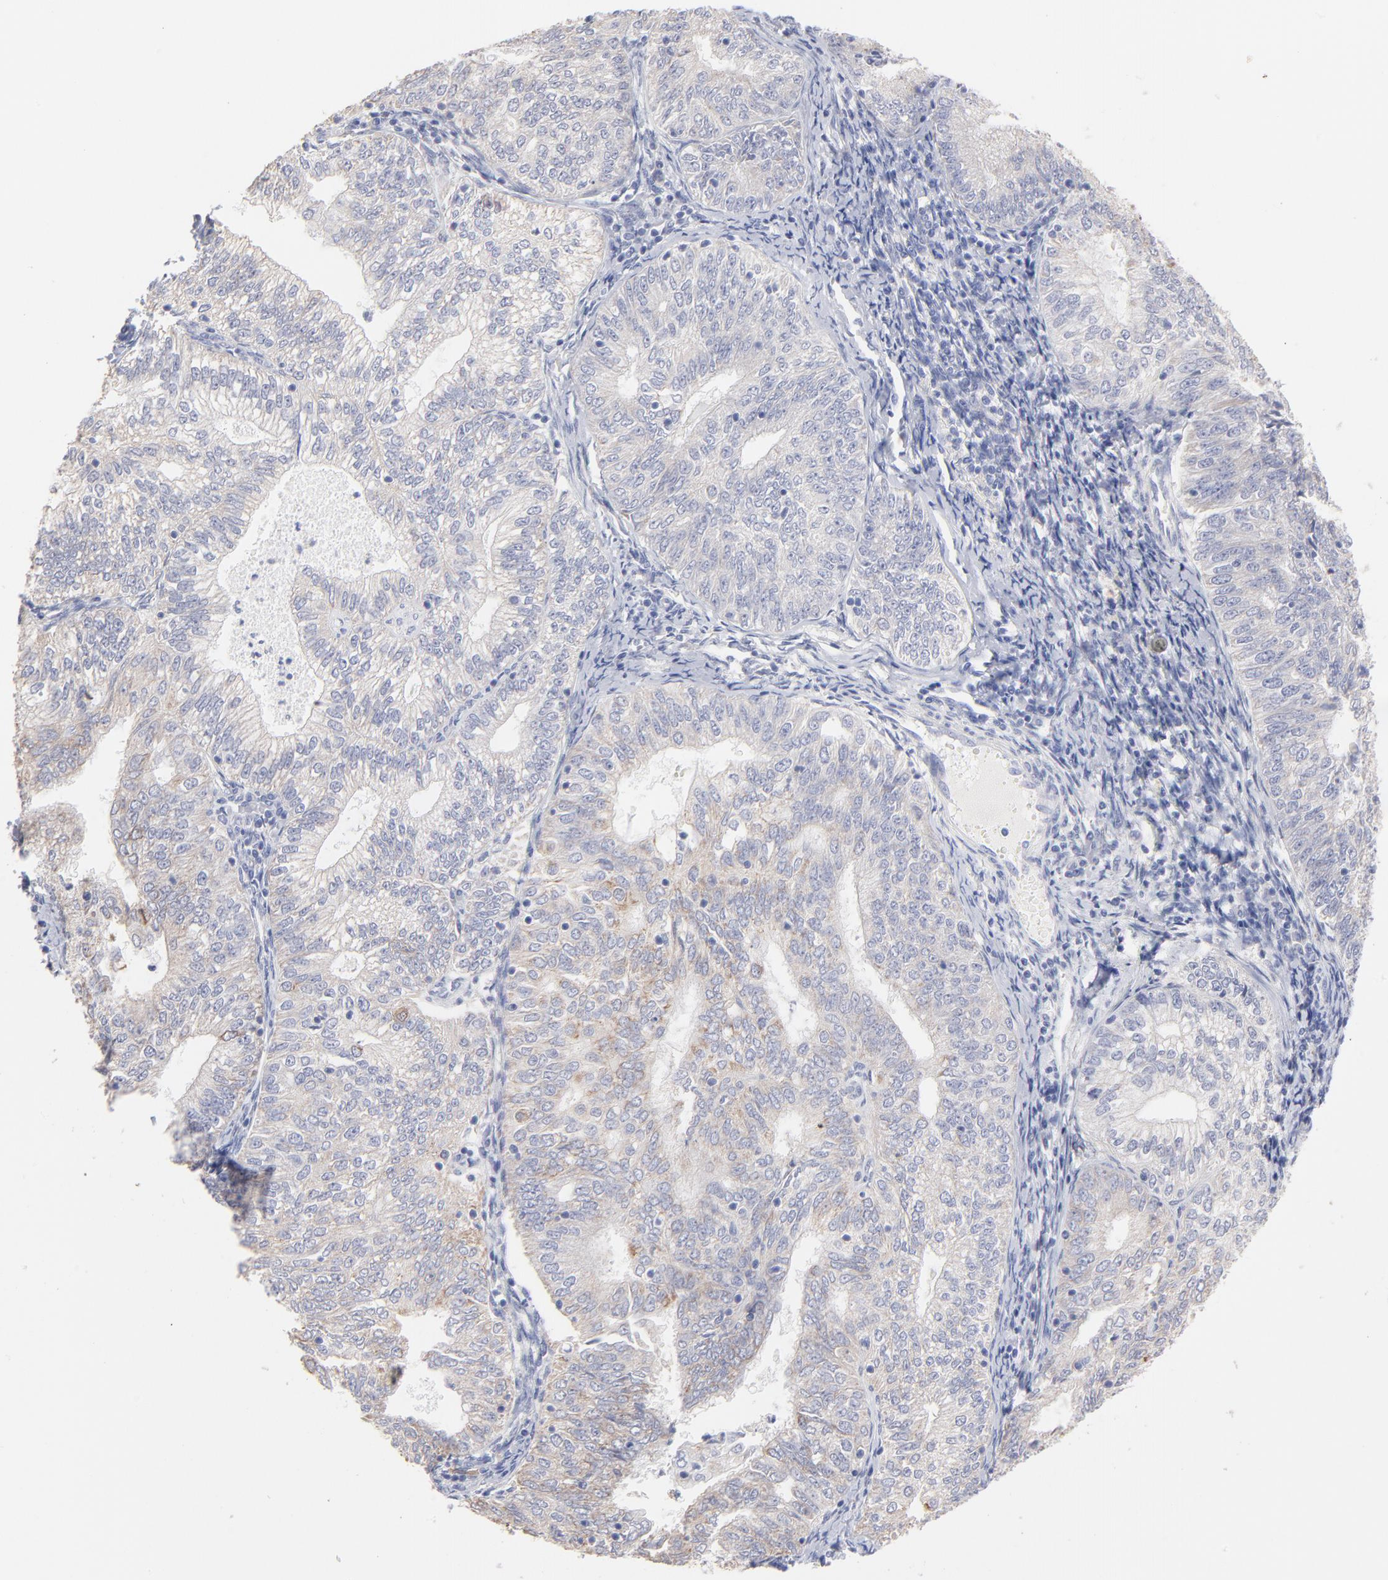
{"staining": {"intensity": "weak", "quantity": "<25%", "location": "cytoplasmic/membranous"}, "tissue": "endometrial cancer", "cell_type": "Tumor cells", "image_type": "cancer", "snomed": [{"axis": "morphology", "description": "Adenocarcinoma, NOS"}, {"axis": "topography", "description": "Endometrium"}], "caption": "The immunohistochemistry (IHC) histopathology image has no significant expression in tumor cells of adenocarcinoma (endometrial) tissue.", "gene": "TST", "patient": {"sex": "female", "age": 69}}